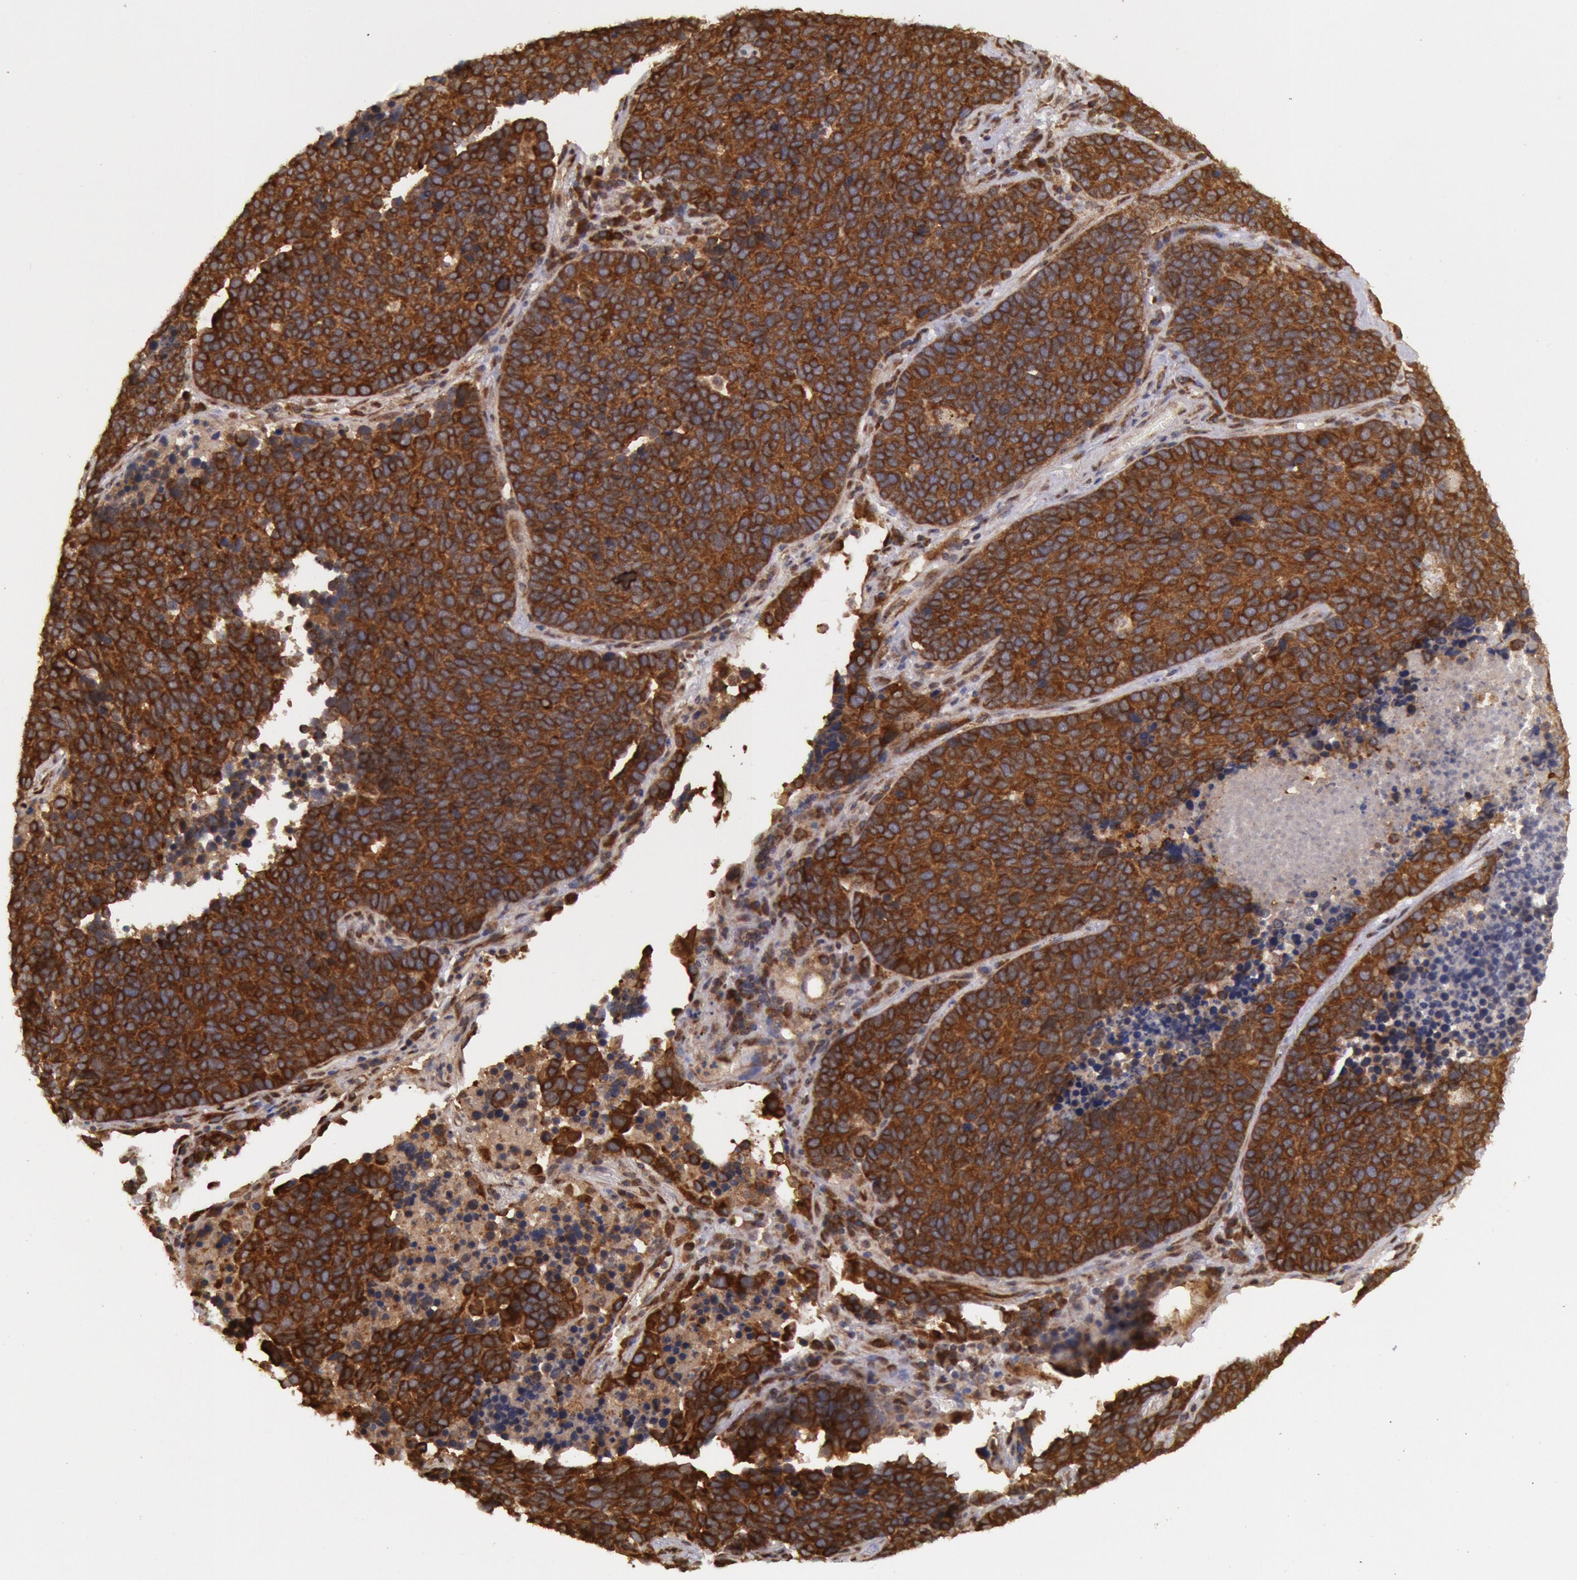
{"staining": {"intensity": "strong", "quantity": ">75%", "location": "cytoplasmic/membranous"}, "tissue": "lung cancer", "cell_type": "Tumor cells", "image_type": "cancer", "snomed": [{"axis": "morphology", "description": "Neoplasm, malignant, NOS"}, {"axis": "topography", "description": "Lung"}], "caption": "A brown stain highlights strong cytoplasmic/membranous positivity of a protein in human neoplasm (malignant) (lung) tumor cells.", "gene": "STX17", "patient": {"sex": "female", "age": 75}}